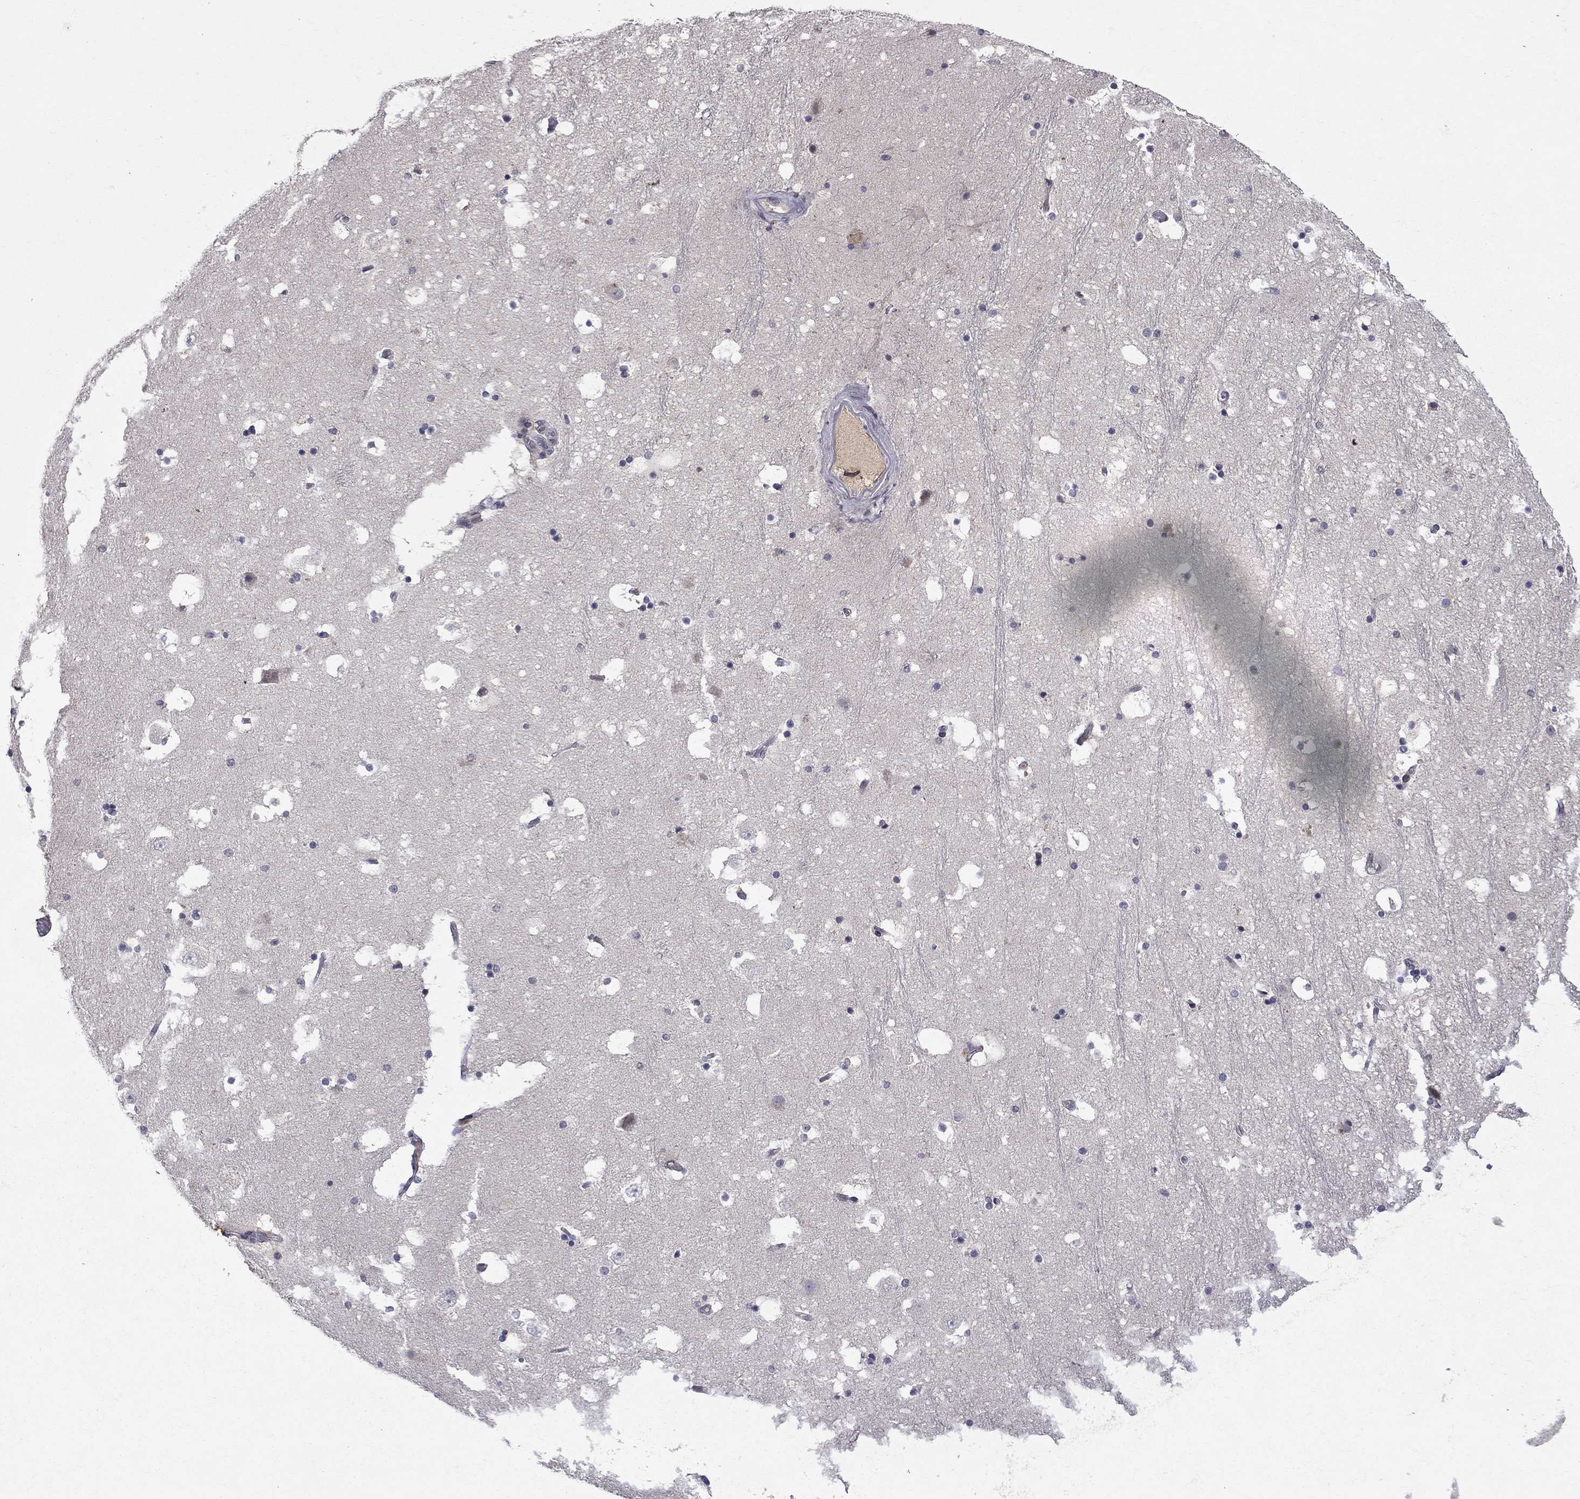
{"staining": {"intensity": "negative", "quantity": "none", "location": "none"}, "tissue": "hippocampus", "cell_type": "Glial cells", "image_type": "normal", "snomed": [{"axis": "morphology", "description": "Normal tissue, NOS"}, {"axis": "topography", "description": "Hippocampus"}], "caption": "DAB immunohistochemical staining of normal hippocampus shows no significant positivity in glial cells.", "gene": "STAB2", "patient": {"sex": "male", "age": 51}}